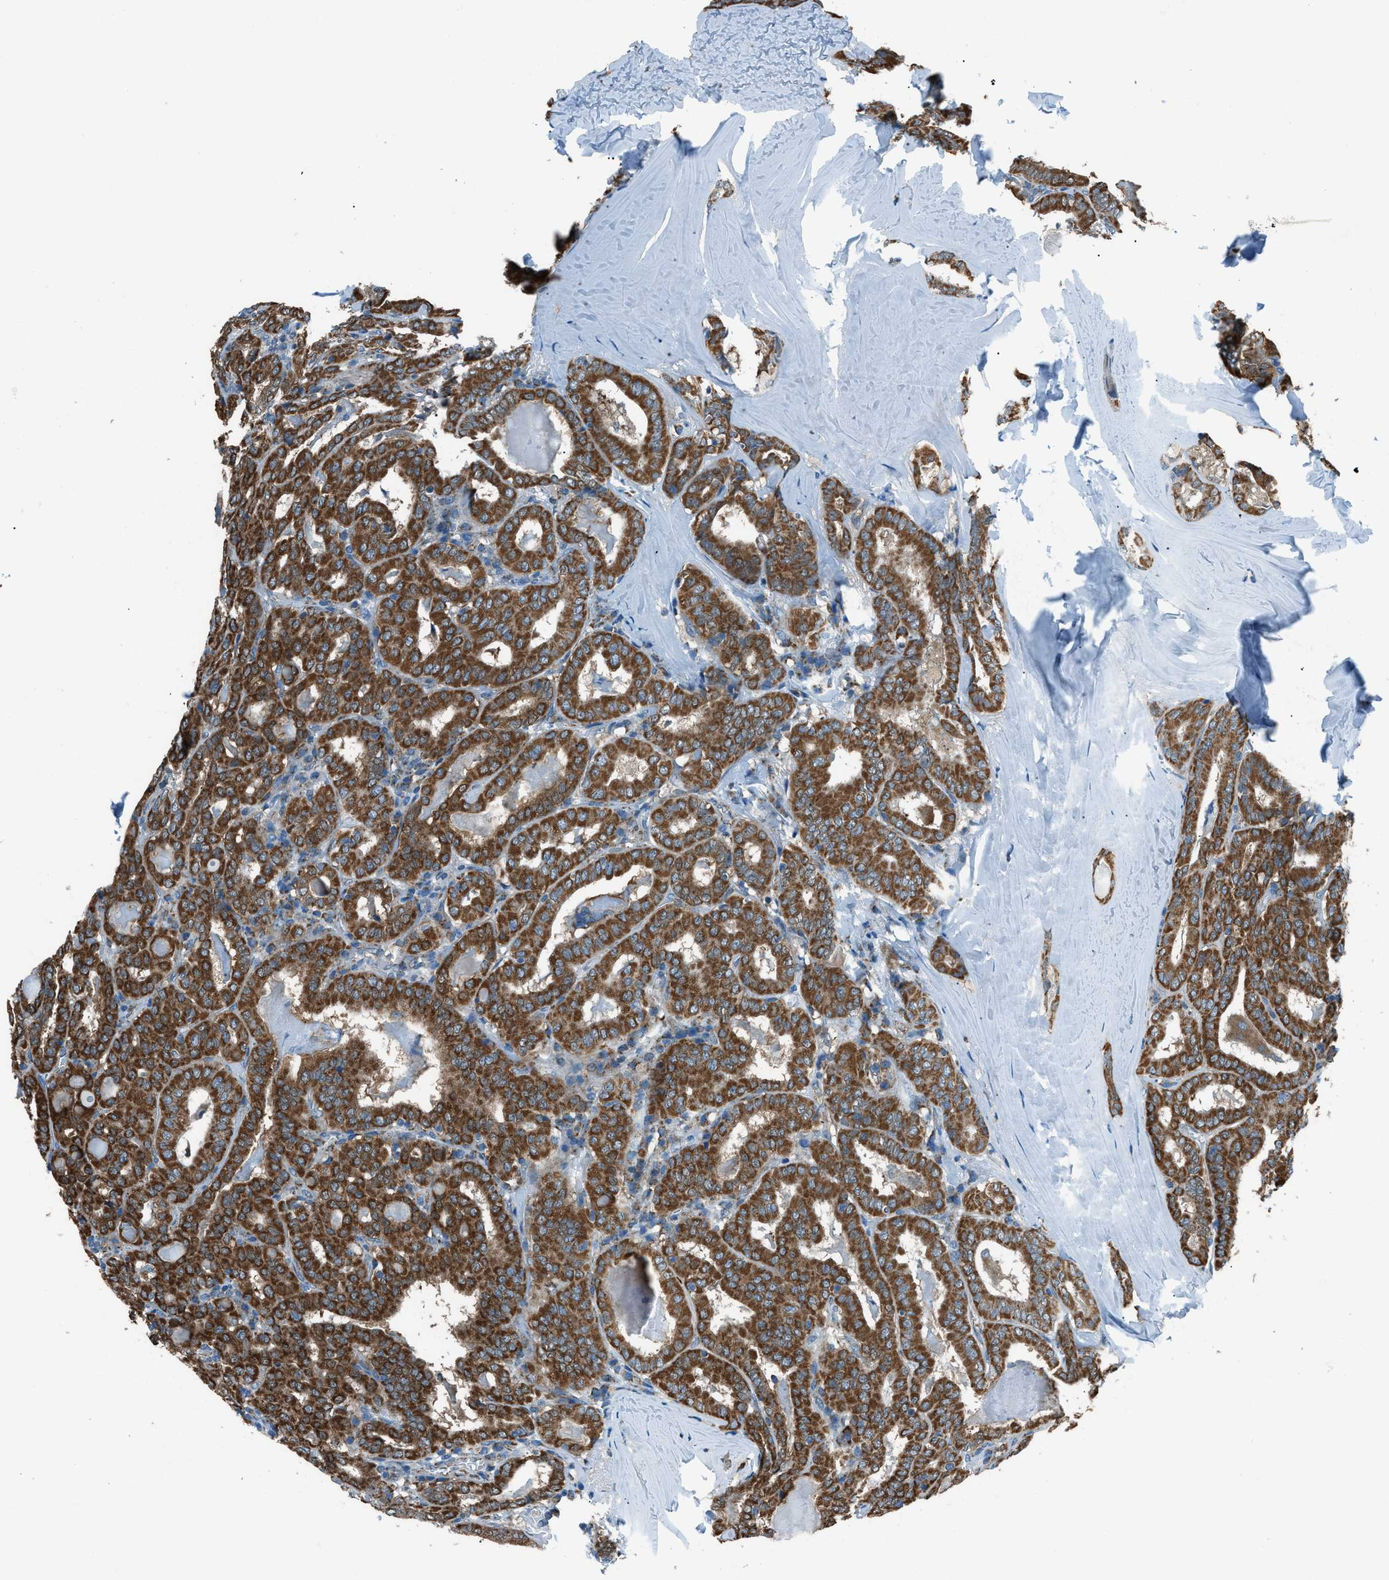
{"staining": {"intensity": "strong", "quantity": ">75%", "location": "cytoplasmic/membranous"}, "tissue": "thyroid cancer", "cell_type": "Tumor cells", "image_type": "cancer", "snomed": [{"axis": "morphology", "description": "Papillary adenocarcinoma, NOS"}, {"axis": "topography", "description": "Thyroid gland"}], "caption": "Approximately >75% of tumor cells in human thyroid cancer demonstrate strong cytoplasmic/membranous protein staining as visualized by brown immunohistochemical staining.", "gene": "PIGG", "patient": {"sex": "female", "age": 42}}